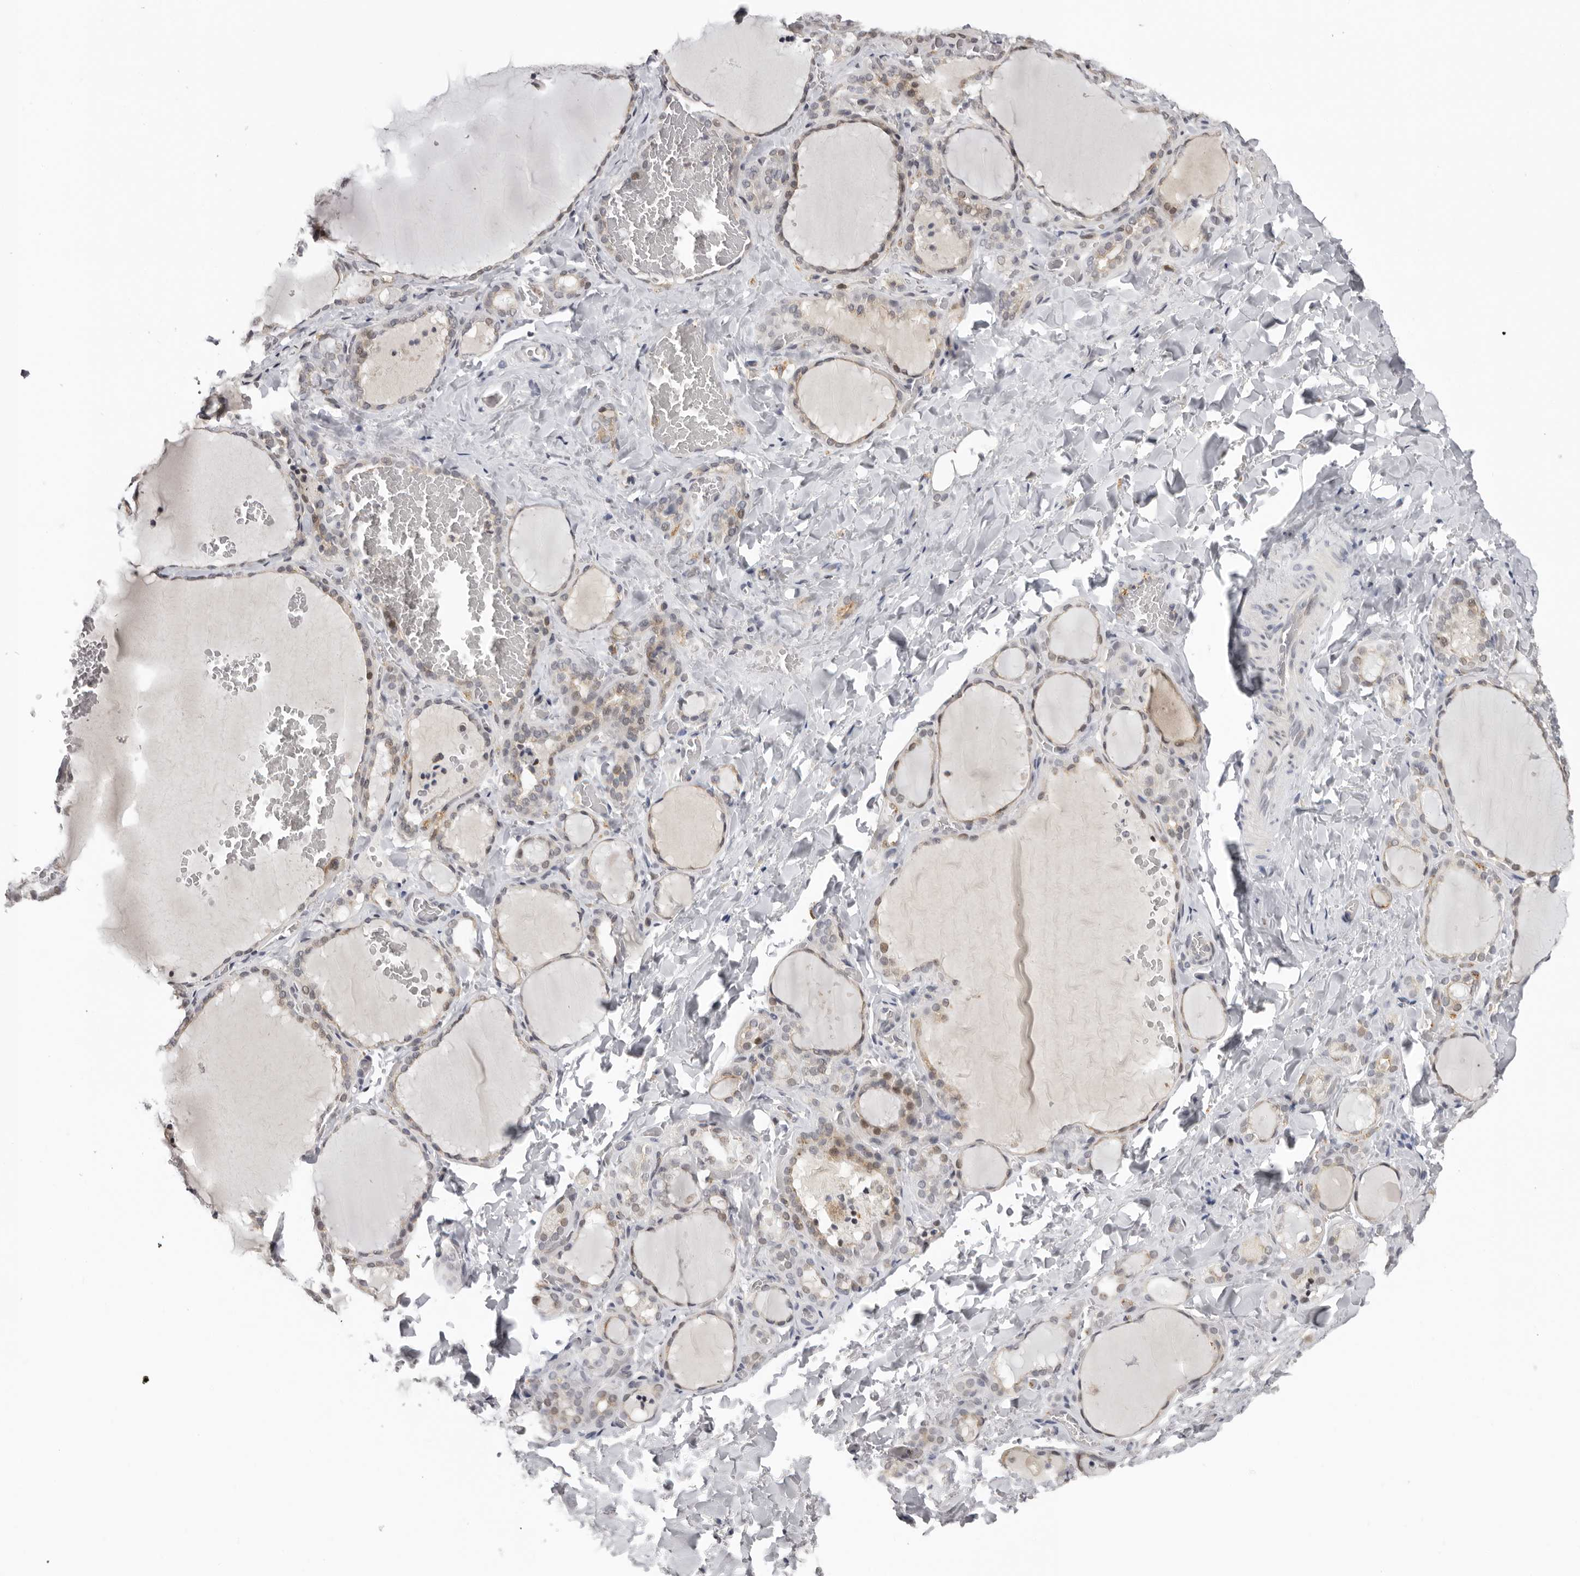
{"staining": {"intensity": "weak", "quantity": "<25%", "location": "cytoplasmic/membranous,nuclear"}, "tissue": "thyroid gland", "cell_type": "Glandular cells", "image_type": "normal", "snomed": [{"axis": "morphology", "description": "Normal tissue, NOS"}, {"axis": "topography", "description": "Thyroid gland"}], "caption": "This histopathology image is of normal thyroid gland stained with IHC to label a protein in brown with the nuclei are counter-stained blue. There is no staining in glandular cells. (Immunohistochemistry, brightfield microscopy, high magnification).", "gene": "KIF2B", "patient": {"sex": "female", "age": 22}}